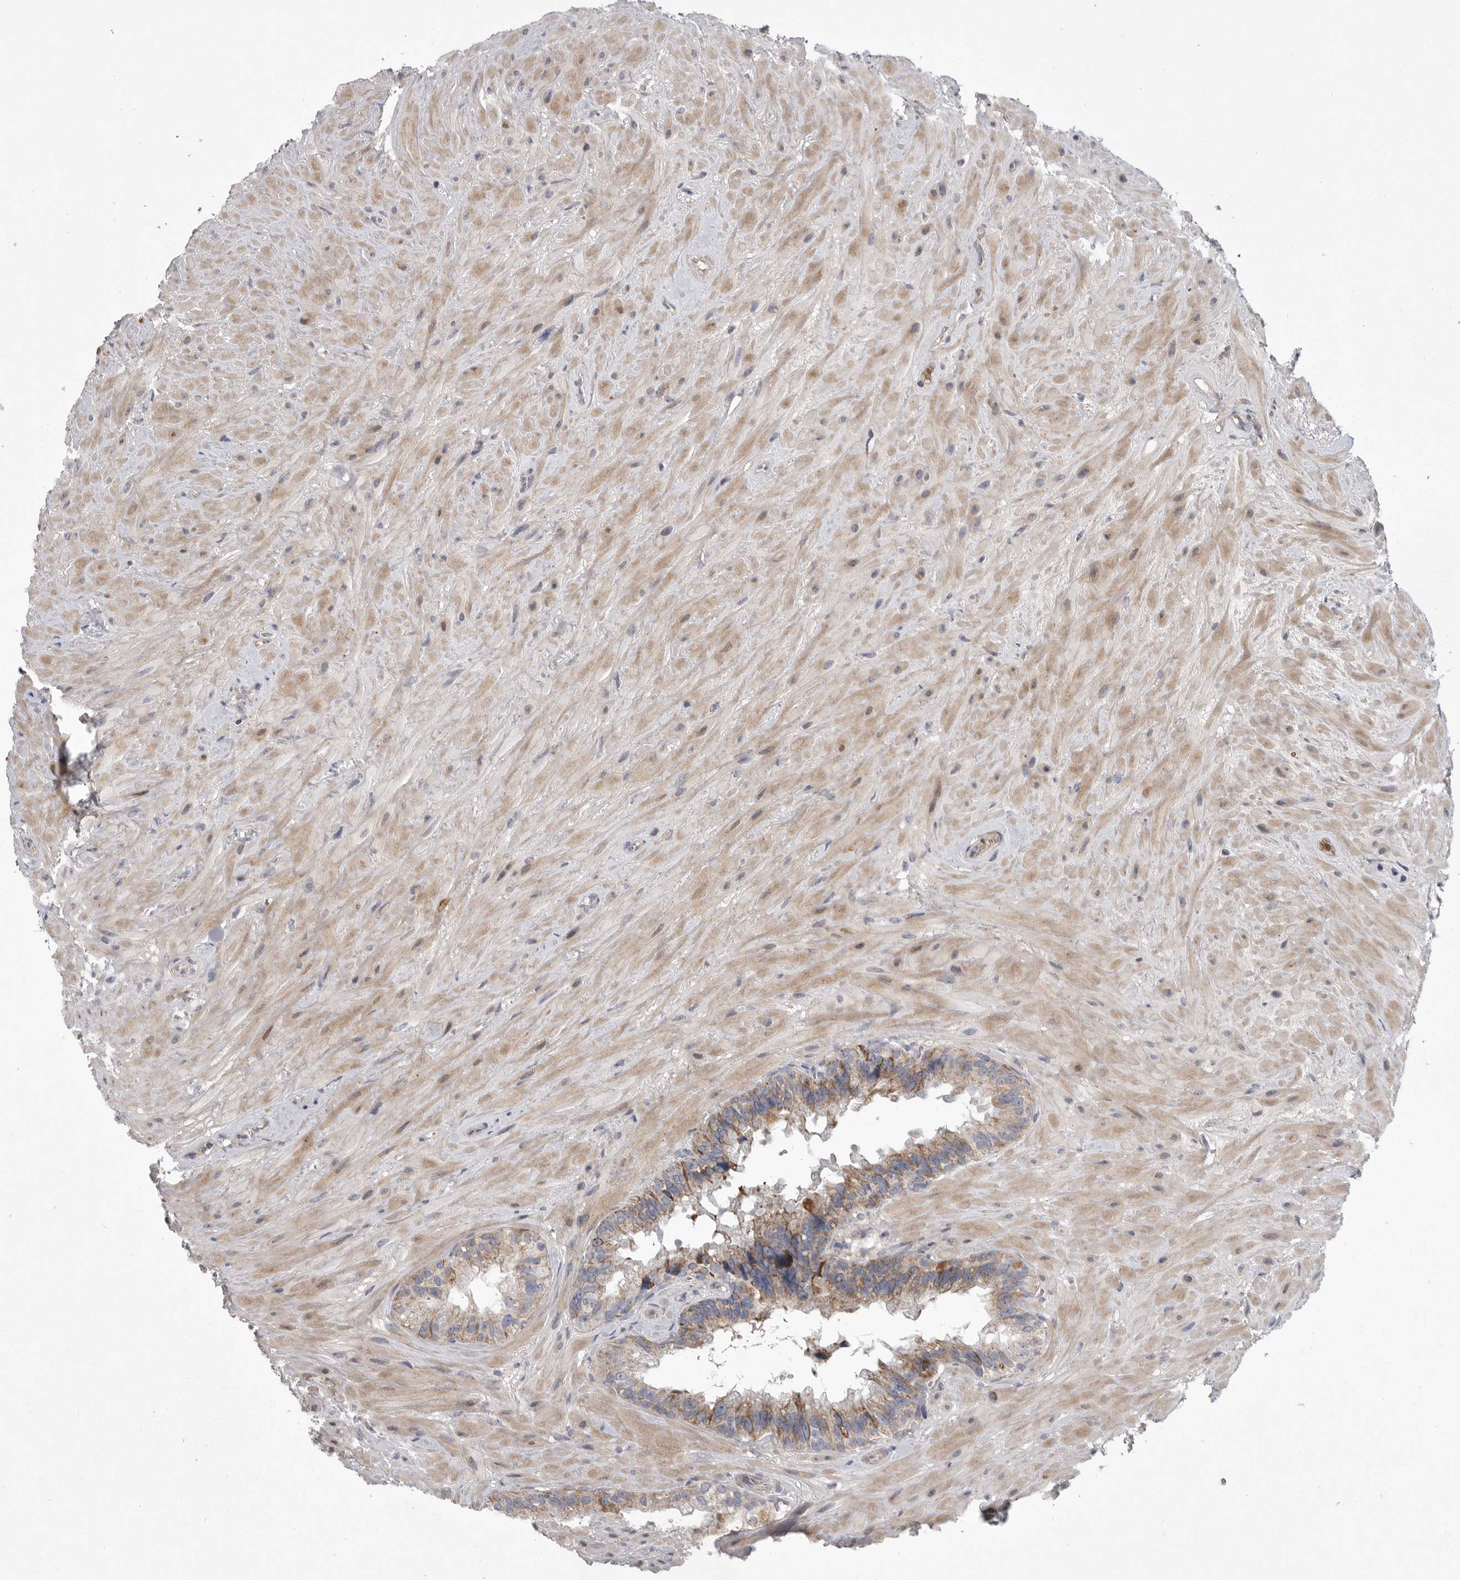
{"staining": {"intensity": "moderate", "quantity": ">75%", "location": "cytoplasmic/membranous"}, "tissue": "seminal vesicle", "cell_type": "Glandular cells", "image_type": "normal", "snomed": [{"axis": "morphology", "description": "Normal tissue, NOS"}, {"axis": "topography", "description": "Seminal veicle"}], "caption": "Glandular cells exhibit medium levels of moderate cytoplasmic/membranous staining in approximately >75% of cells in unremarkable human seminal vesicle. (DAB IHC, brown staining for protein, blue staining for nuclei).", "gene": "CRP", "patient": {"sex": "male", "age": 80}}